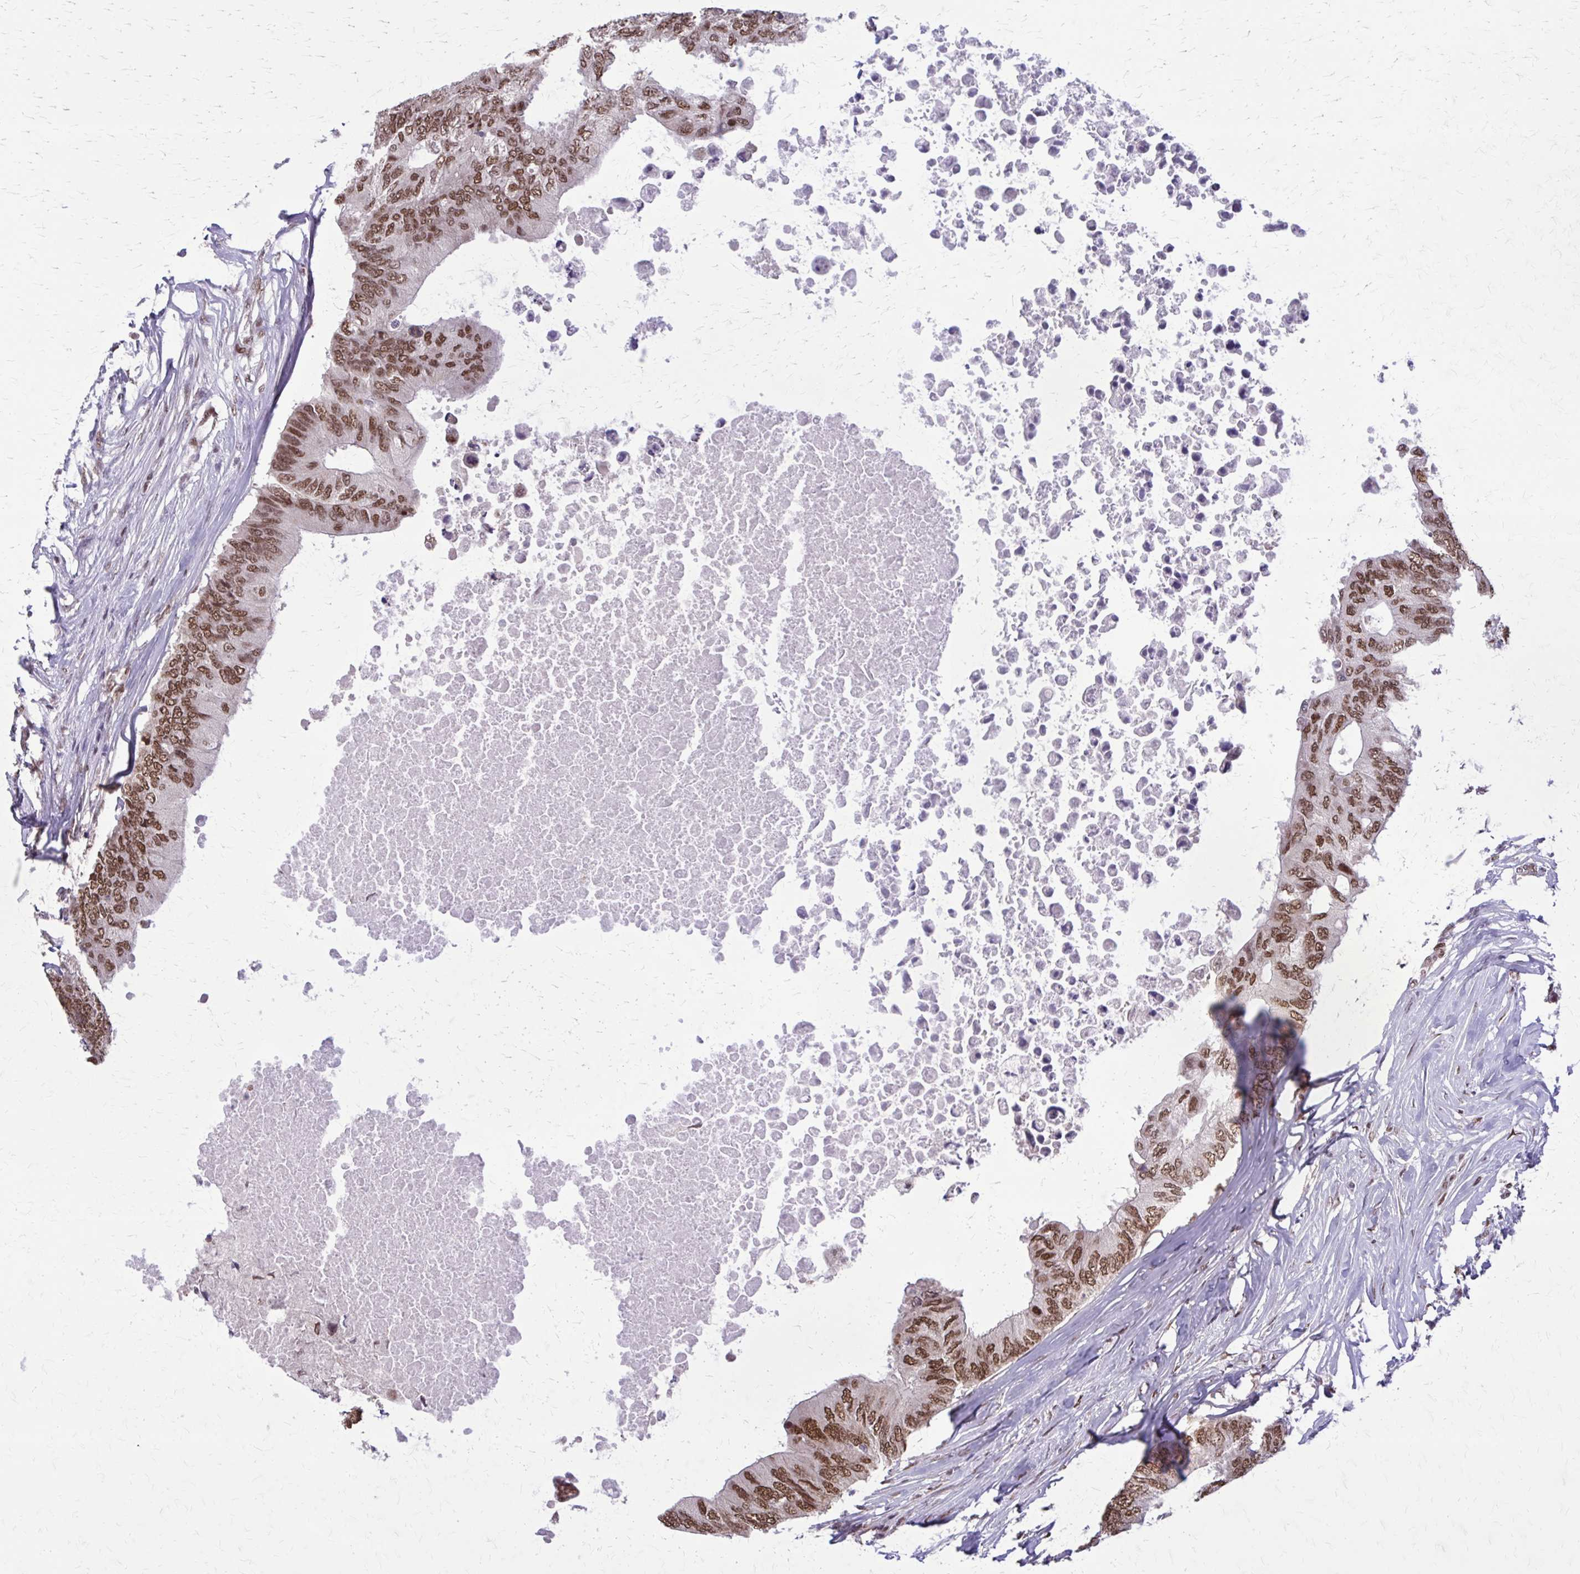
{"staining": {"intensity": "moderate", "quantity": ">75%", "location": "nuclear"}, "tissue": "colorectal cancer", "cell_type": "Tumor cells", "image_type": "cancer", "snomed": [{"axis": "morphology", "description": "Adenocarcinoma, NOS"}, {"axis": "topography", "description": "Colon"}], "caption": "Immunohistochemistry (IHC) (DAB) staining of human colorectal cancer (adenocarcinoma) demonstrates moderate nuclear protein staining in approximately >75% of tumor cells. (DAB (3,3'-diaminobenzidine) IHC with brightfield microscopy, high magnification).", "gene": "TTF1", "patient": {"sex": "male", "age": 71}}